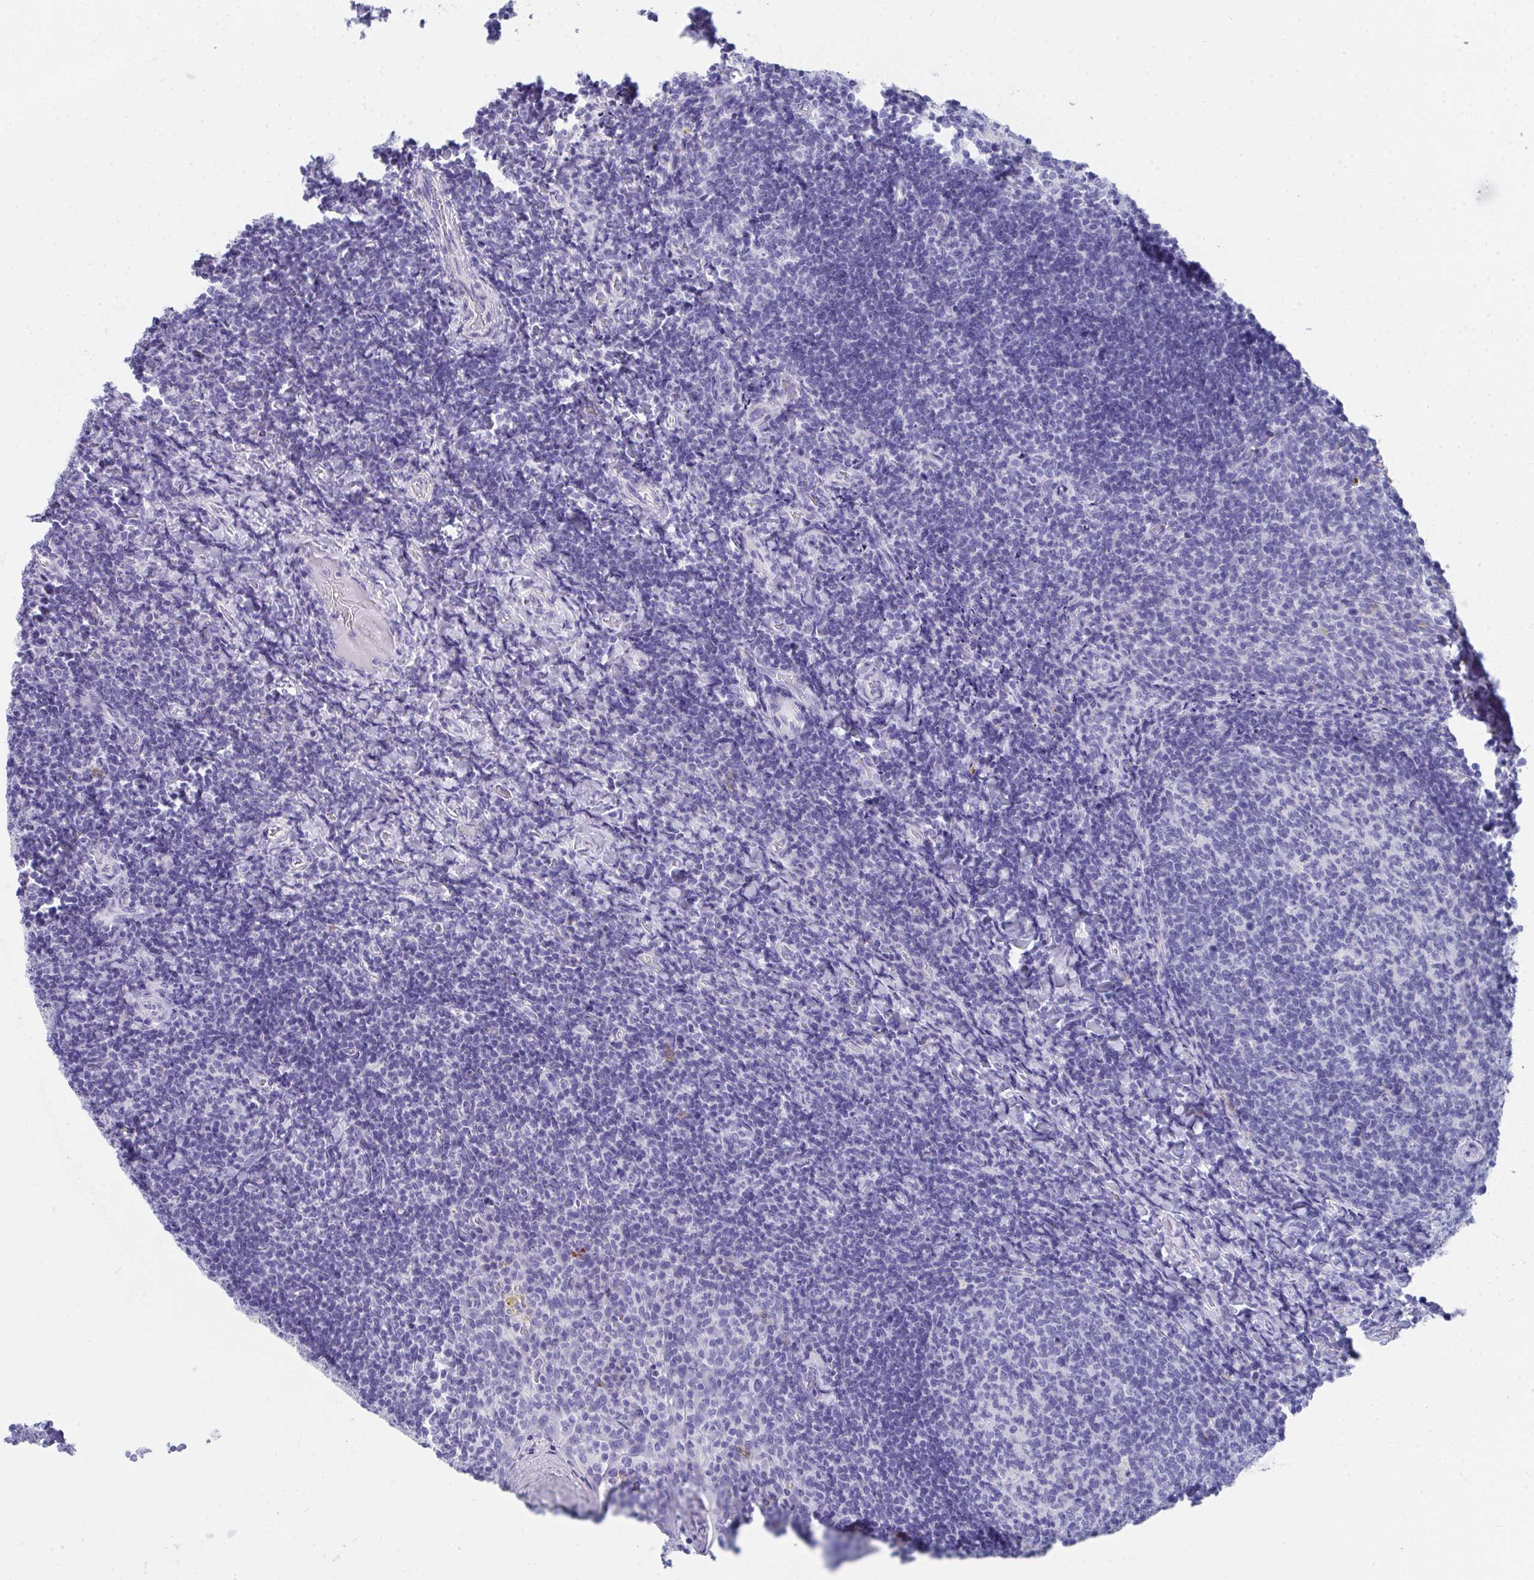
{"staining": {"intensity": "negative", "quantity": "none", "location": "none"}, "tissue": "tonsil", "cell_type": "Germinal center cells", "image_type": "normal", "snomed": [{"axis": "morphology", "description": "Normal tissue, NOS"}, {"axis": "topography", "description": "Tonsil"}], "caption": "Germinal center cells are negative for protein expression in normal human tonsil. (DAB (3,3'-diaminobenzidine) IHC, high magnification).", "gene": "HGD", "patient": {"sex": "female", "age": 10}}